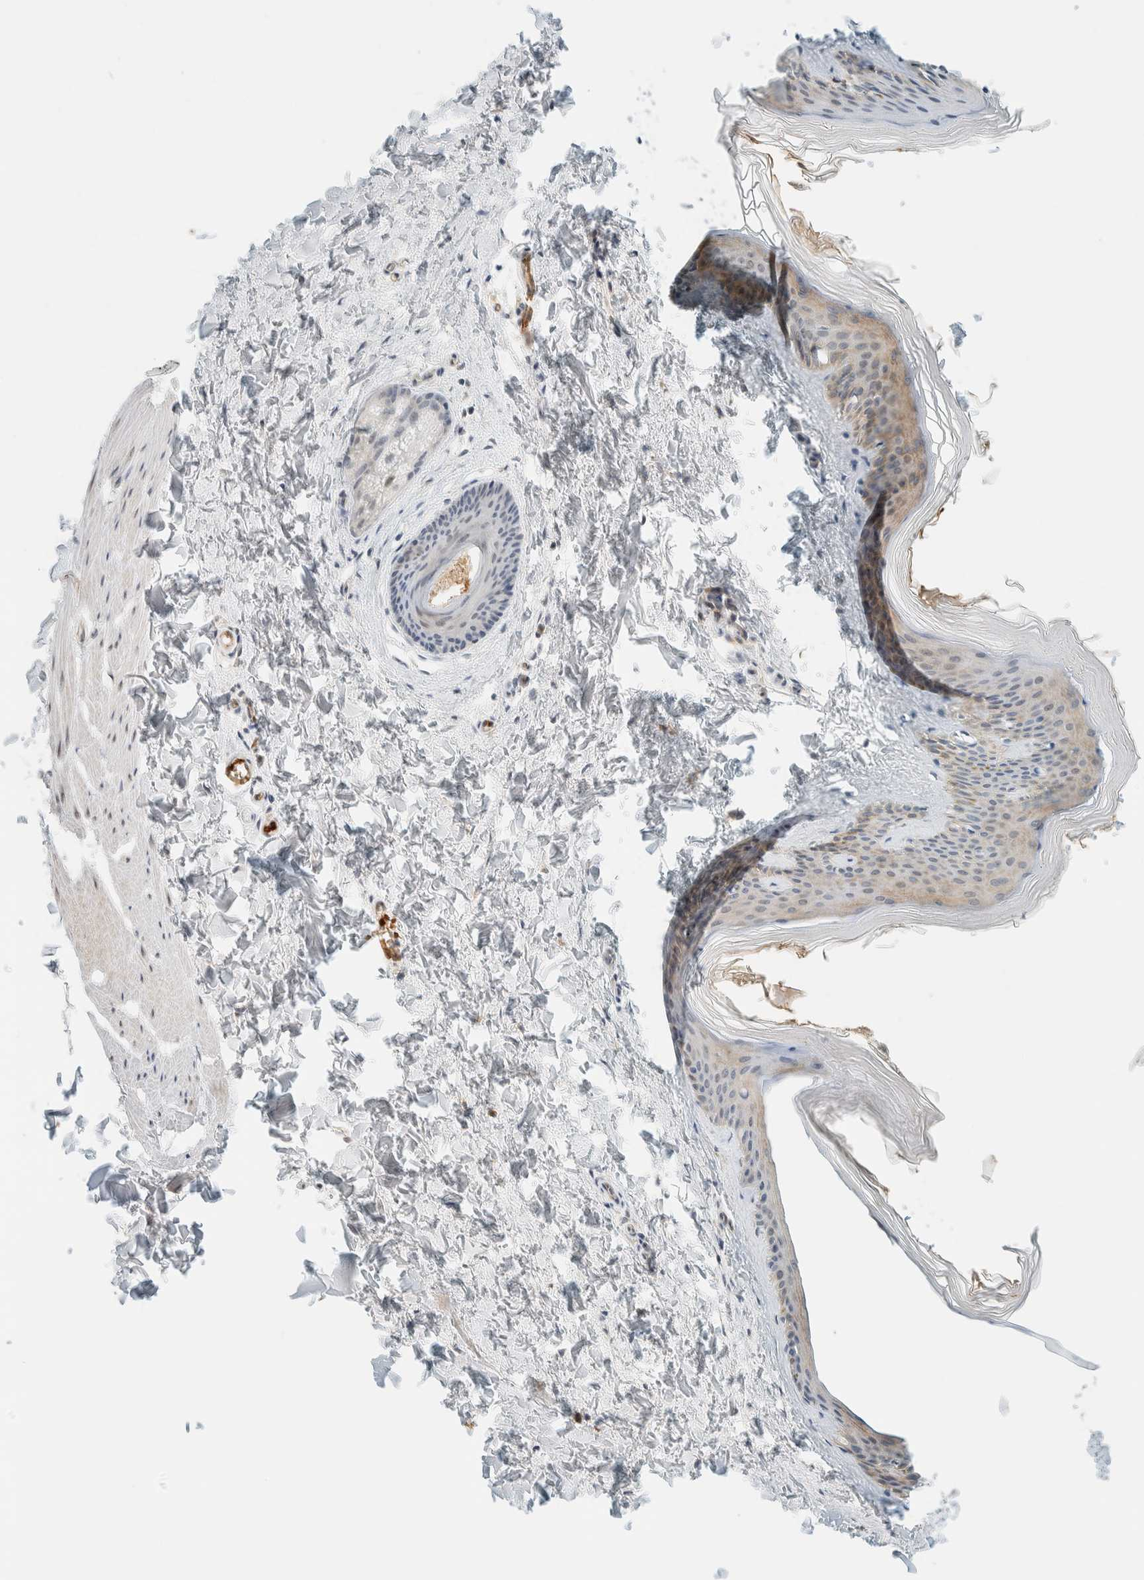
{"staining": {"intensity": "negative", "quantity": "none", "location": "none"}, "tissue": "skin", "cell_type": "Fibroblasts", "image_type": "normal", "snomed": [{"axis": "morphology", "description": "Normal tissue, NOS"}, {"axis": "topography", "description": "Skin"}], "caption": "Micrograph shows no significant protein expression in fibroblasts of benign skin. (IHC, brightfield microscopy, high magnification).", "gene": "TSTD2", "patient": {"sex": "female", "age": 27}}